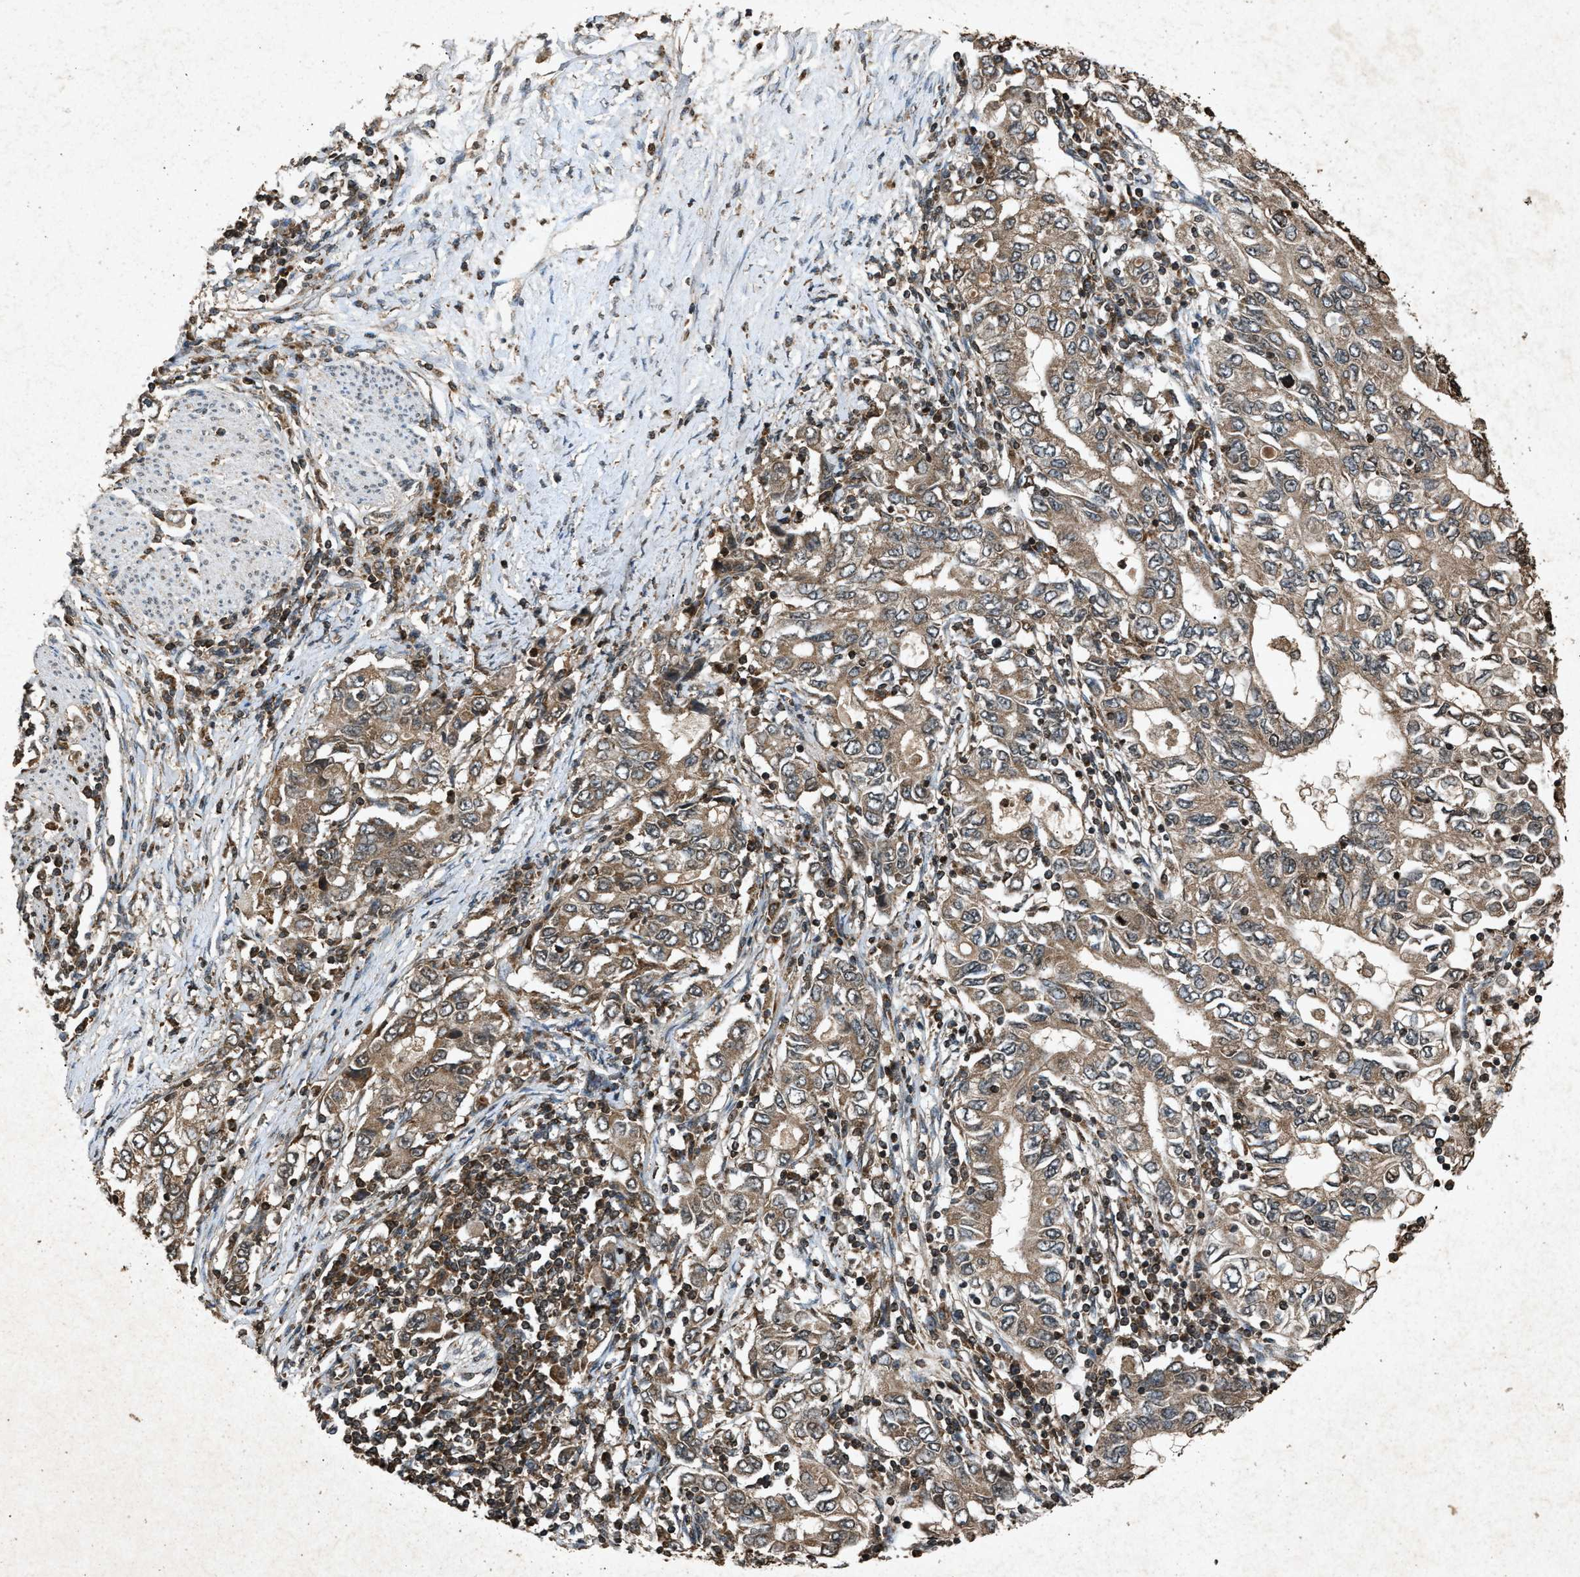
{"staining": {"intensity": "weak", "quantity": ">75%", "location": "cytoplasmic/membranous"}, "tissue": "stomach cancer", "cell_type": "Tumor cells", "image_type": "cancer", "snomed": [{"axis": "morphology", "description": "Adenocarcinoma, NOS"}, {"axis": "topography", "description": "Stomach, lower"}], "caption": "Adenocarcinoma (stomach) was stained to show a protein in brown. There is low levels of weak cytoplasmic/membranous positivity in about >75% of tumor cells. The staining is performed using DAB brown chromogen to label protein expression. The nuclei are counter-stained blue using hematoxylin.", "gene": "OAS1", "patient": {"sex": "female", "age": 72}}